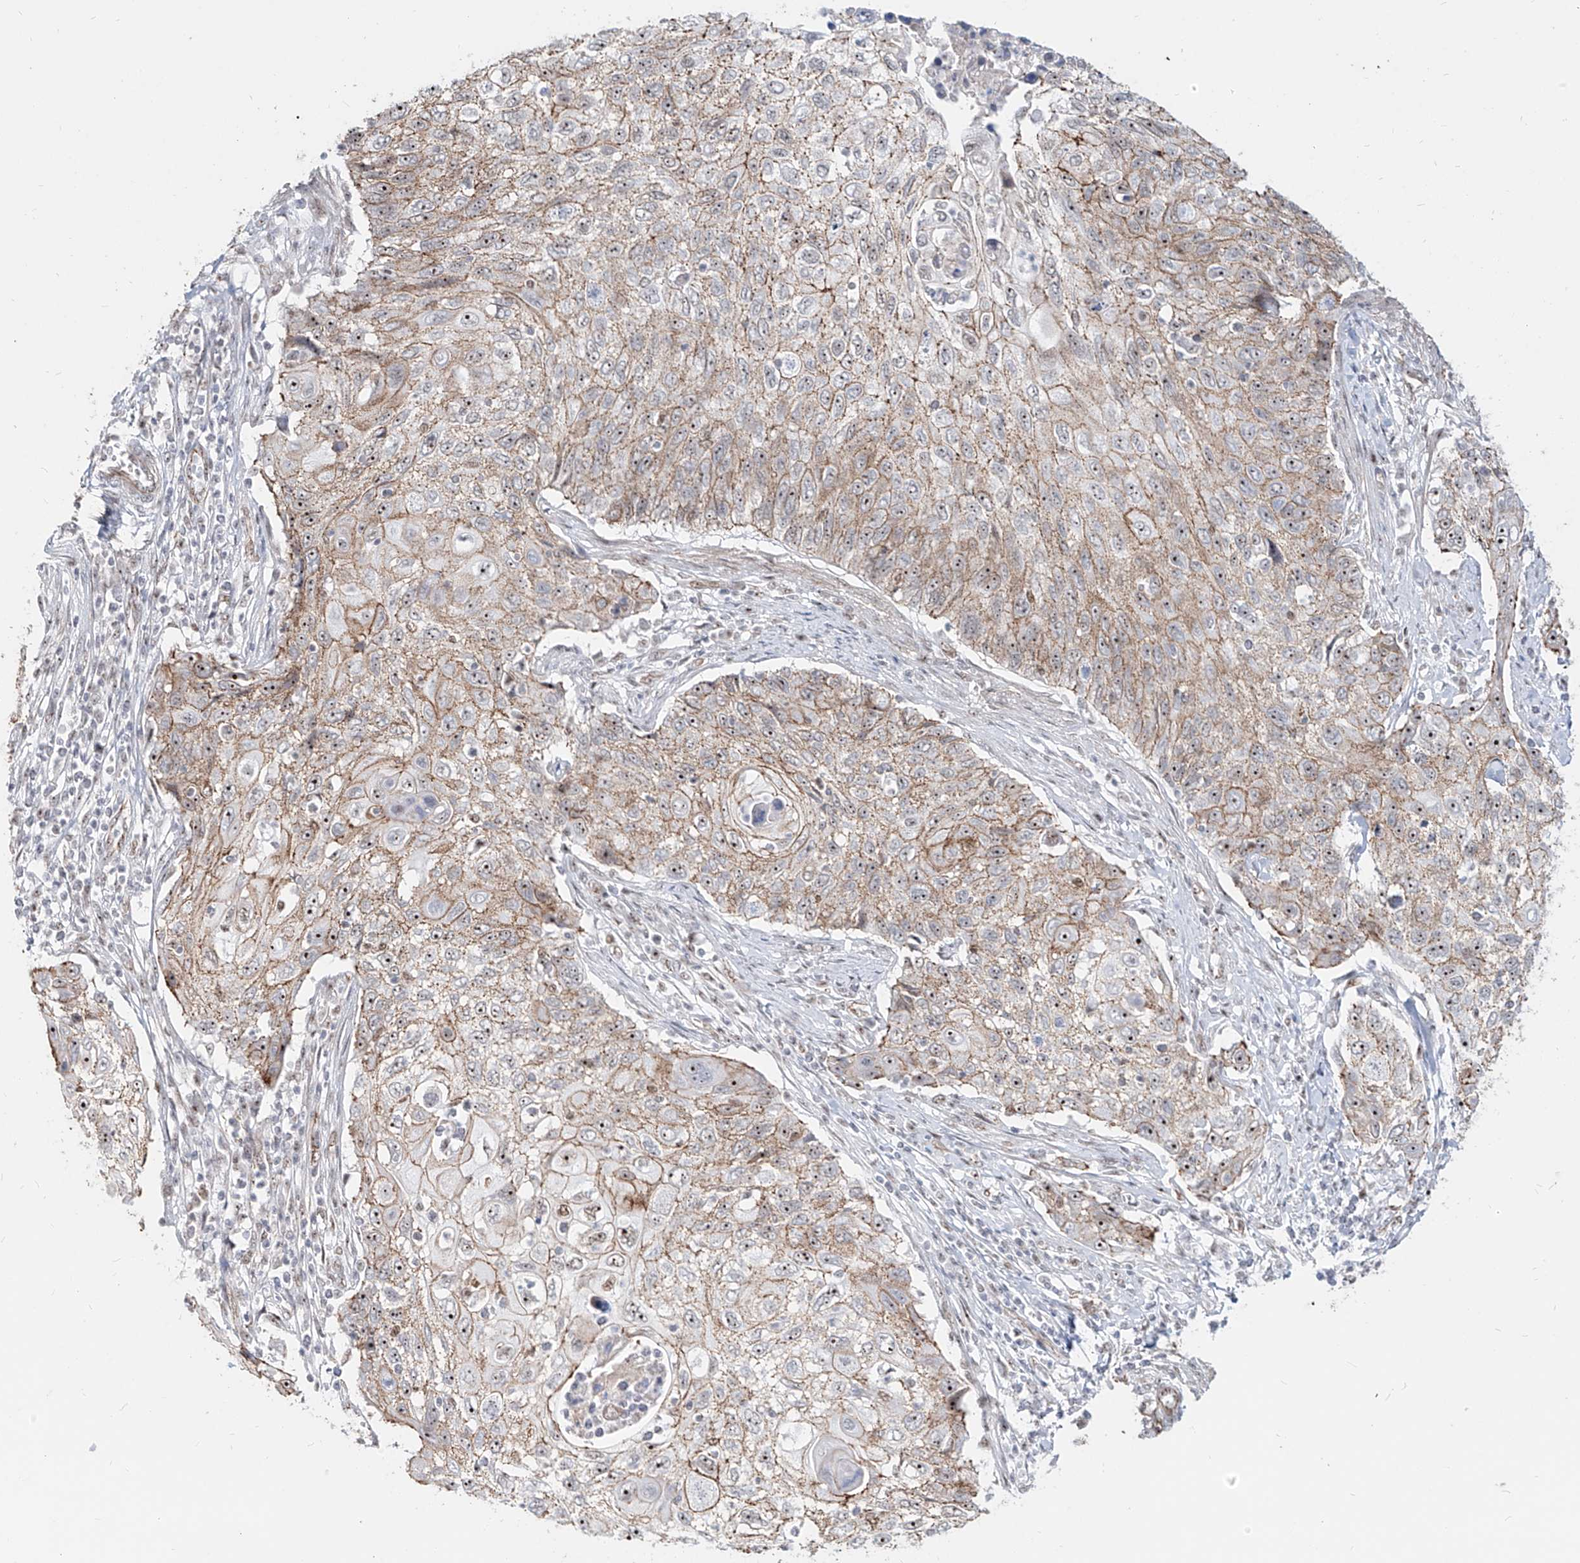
{"staining": {"intensity": "strong", "quantity": "25%-75%", "location": "cytoplasmic/membranous,nuclear"}, "tissue": "cervical cancer", "cell_type": "Tumor cells", "image_type": "cancer", "snomed": [{"axis": "morphology", "description": "Squamous cell carcinoma, NOS"}, {"axis": "topography", "description": "Cervix"}], "caption": "This is an image of immunohistochemistry (IHC) staining of cervical squamous cell carcinoma, which shows strong positivity in the cytoplasmic/membranous and nuclear of tumor cells.", "gene": "ZNF710", "patient": {"sex": "female", "age": 70}}